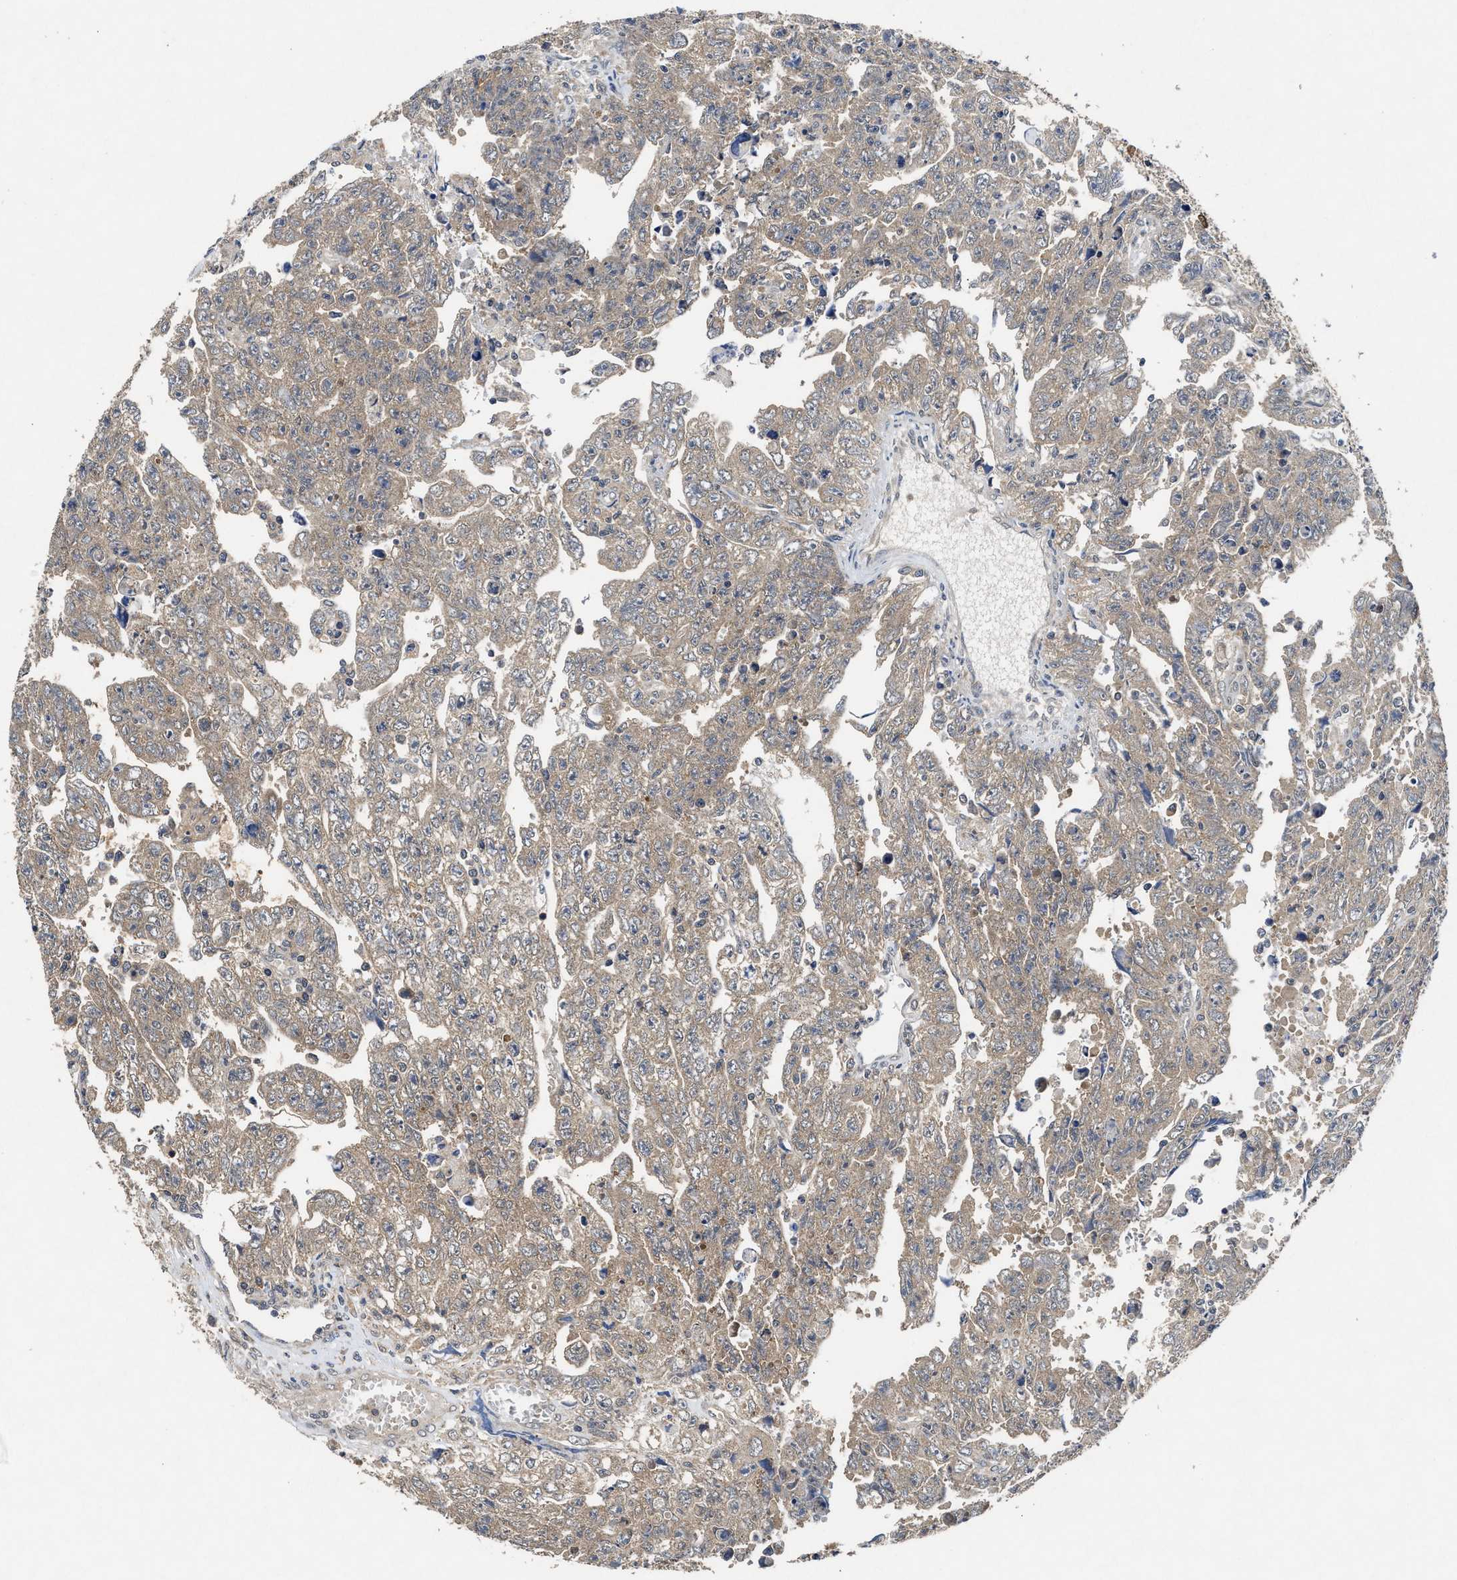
{"staining": {"intensity": "weak", "quantity": ">75%", "location": "cytoplasmic/membranous"}, "tissue": "testis cancer", "cell_type": "Tumor cells", "image_type": "cancer", "snomed": [{"axis": "morphology", "description": "Carcinoma, Embryonal, NOS"}, {"axis": "topography", "description": "Testis"}], "caption": "Protein staining reveals weak cytoplasmic/membranous positivity in approximately >75% of tumor cells in embryonal carcinoma (testis).", "gene": "PDAP1", "patient": {"sex": "male", "age": 28}}